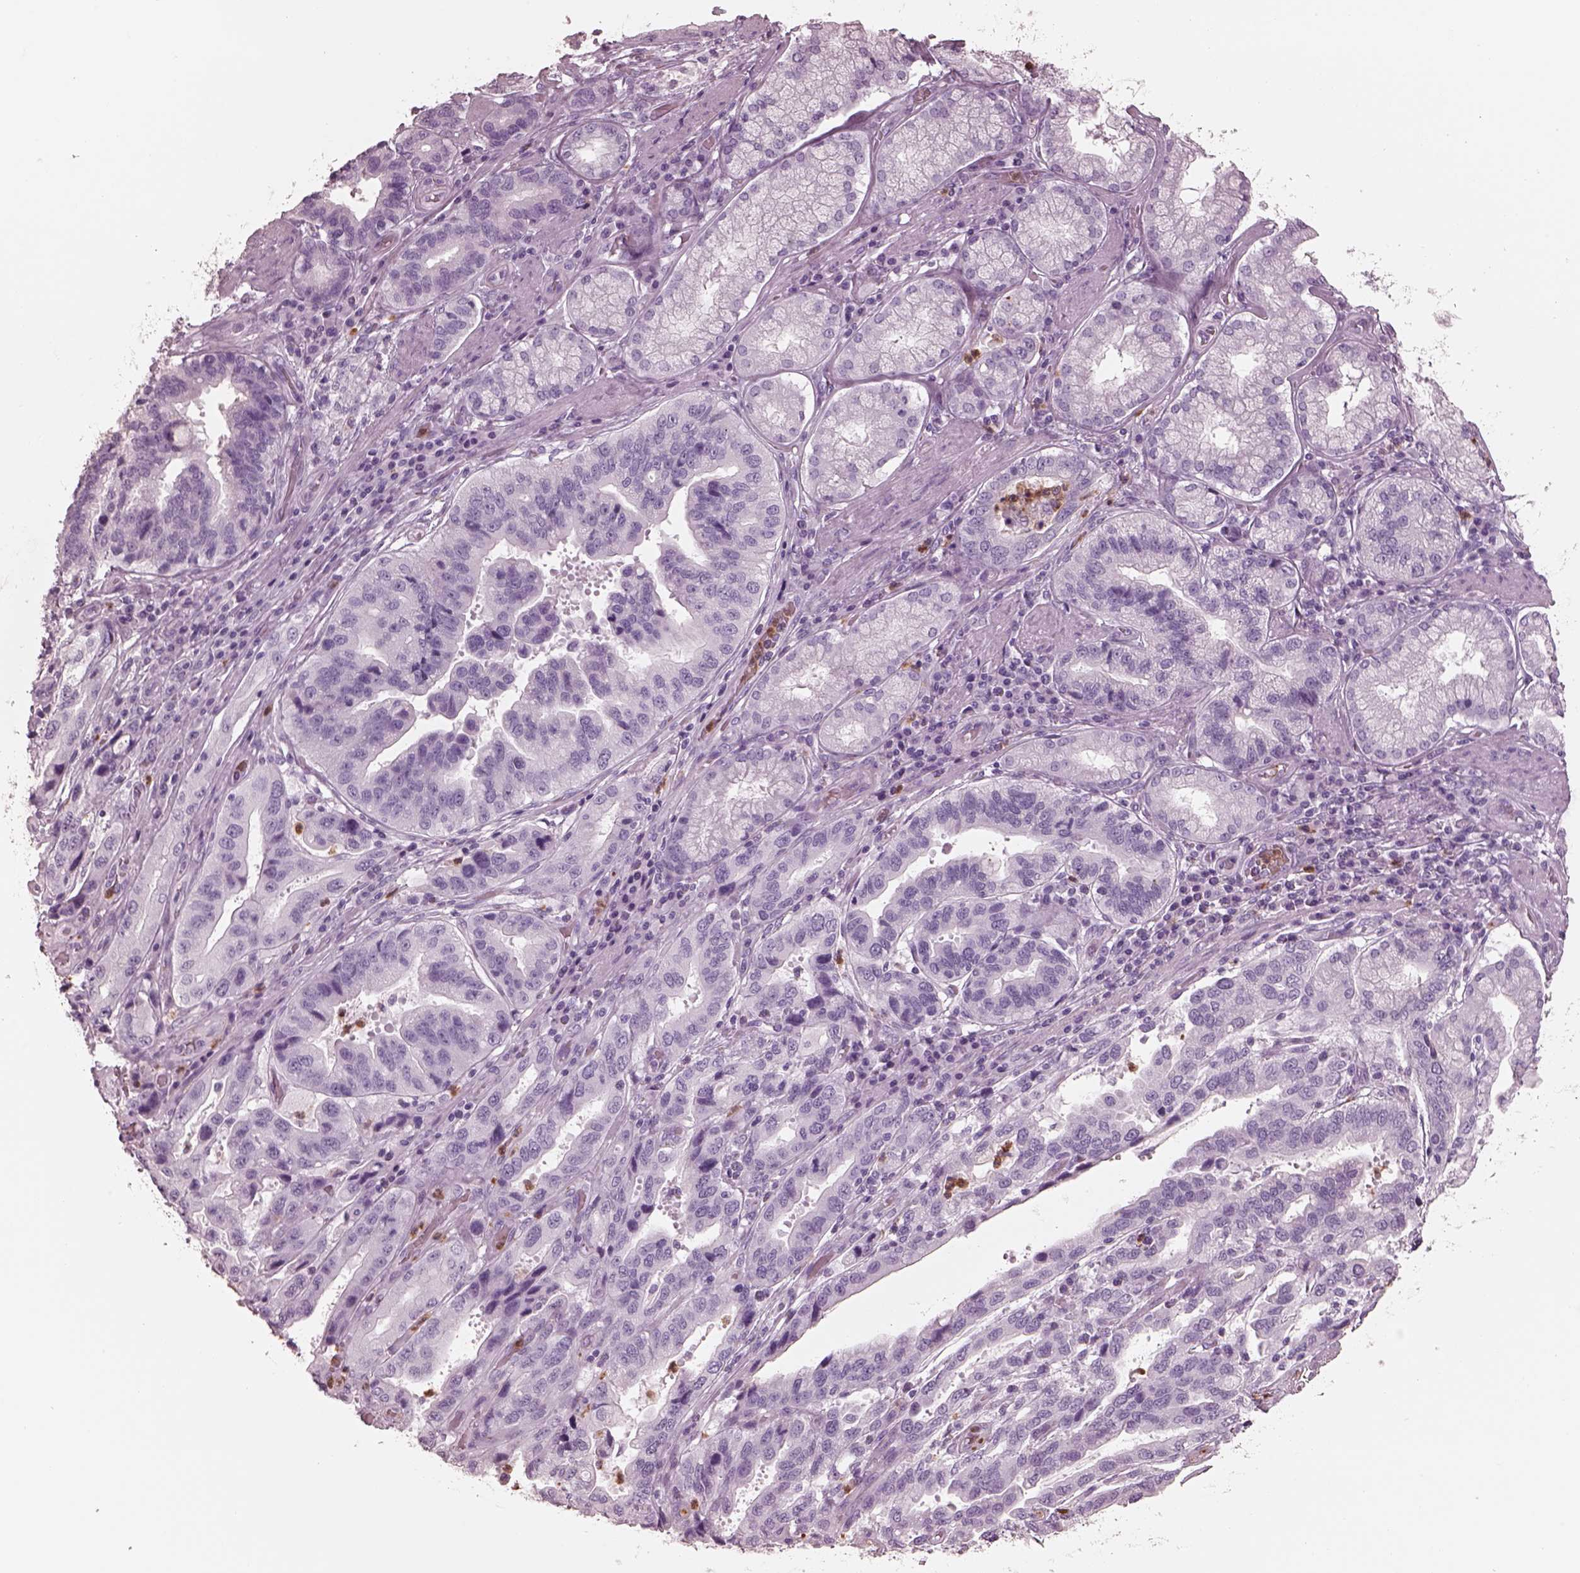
{"staining": {"intensity": "negative", "quantity": "none", "location": "none"}, "tissue": "stomach cancer", "cell_type": "Tumor cells", "image_type": "cancer", "snomed": [{"axis": "morphology", "description": "Adenocarcinoma, NOS"}, {"axis": "topography", "description": "Stomach, lower"}], "caption": "Immunohistochemistry (IHC) histopathology image of stomach adenocarcinoma stained for a protein (brown), which exhibits no positivity in tumor cells. Nuclei are stained in blue.", "gene": "ELANE", "patient": {"sex": "female", "age": 76}}